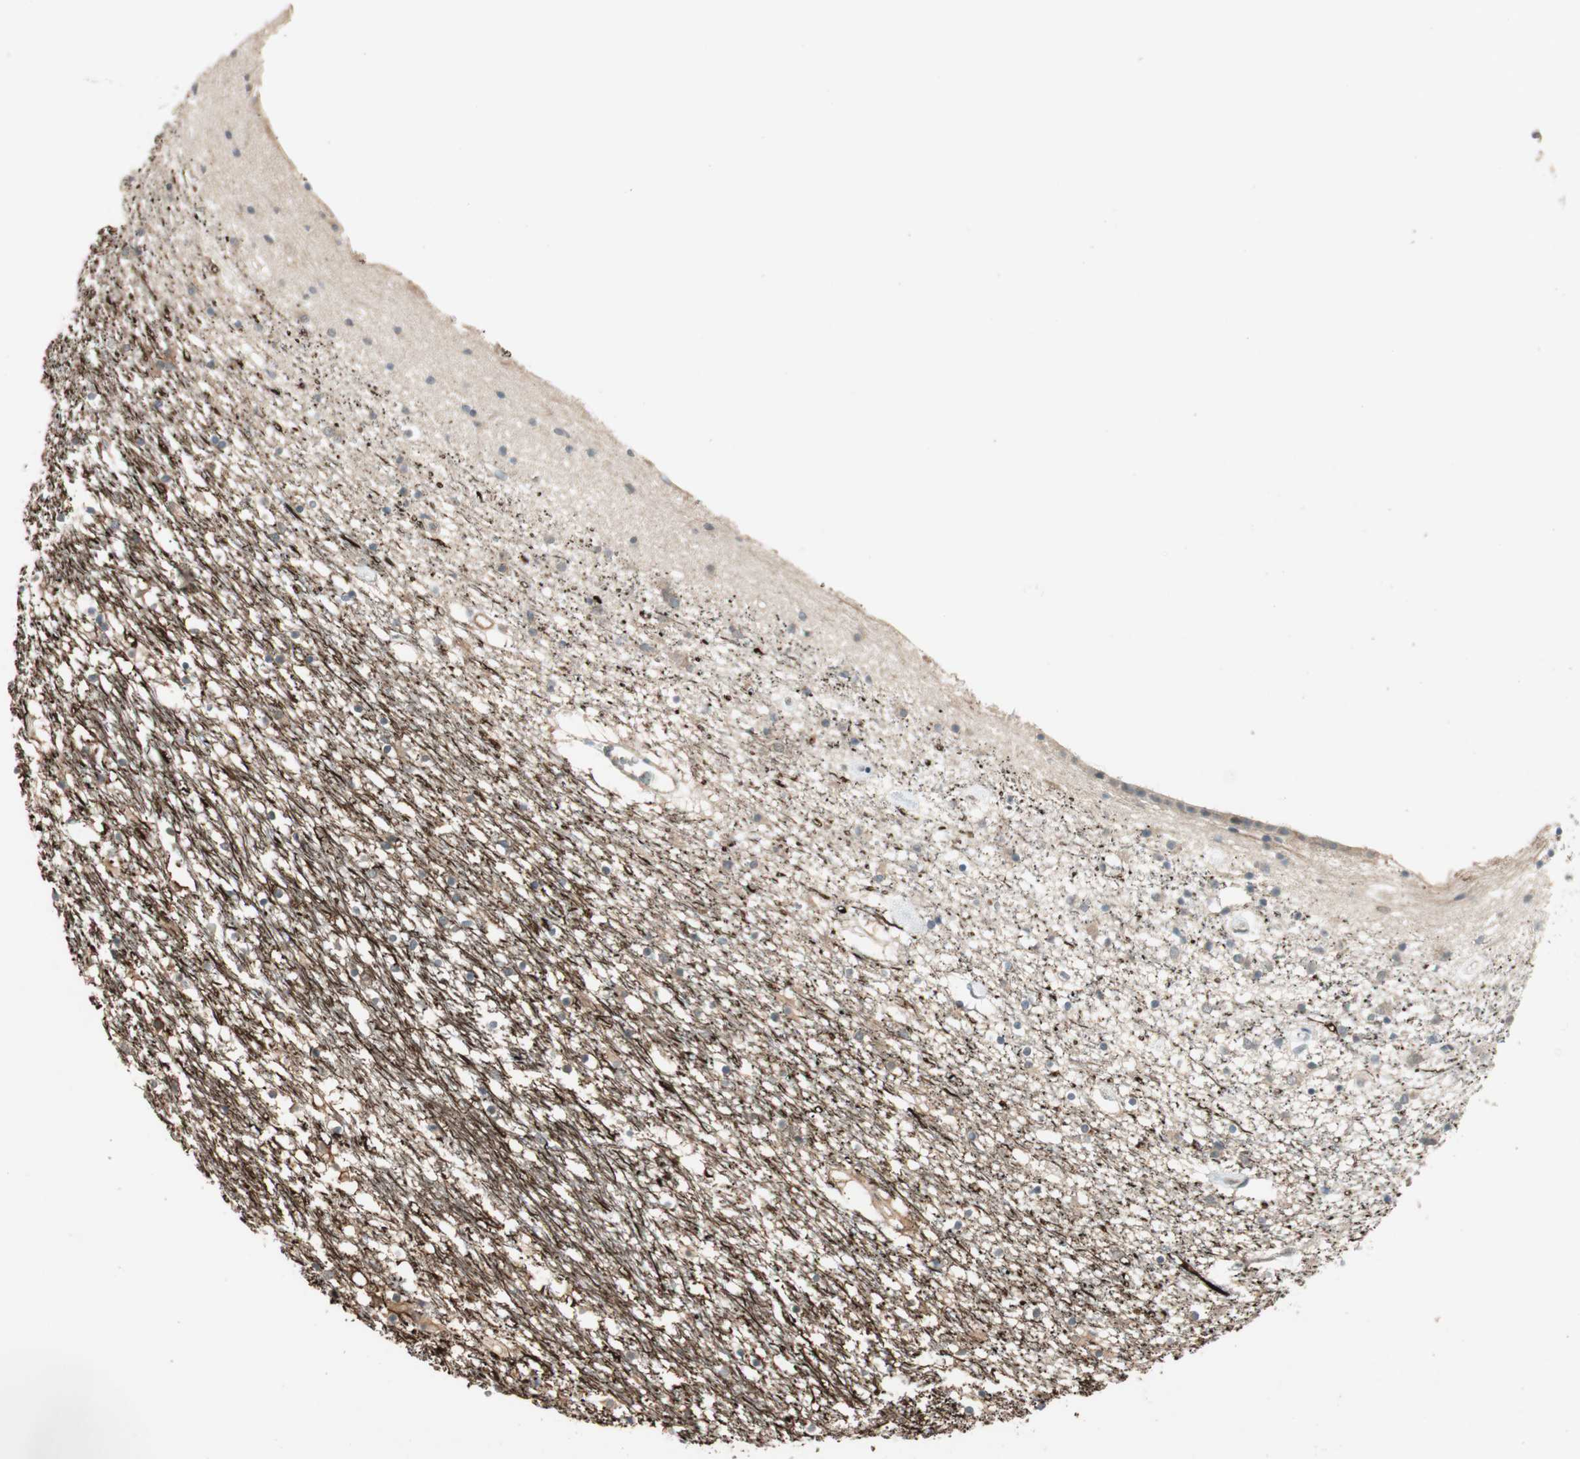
{"staining": {"intensity": "weak", "quantity": "<25%", "location": "cytoplasmic/membranous"}, "tissue": "caudate", "cell_type": "Glial cells", "image_type": "normal", "snomed": [{"axis": "morphology", "description": "Normal tissue, NOS"}, {"axis": "topography", "description": "Lateral ventricle wall"}], "caption": "The micrograph displays no significant positivity in glial cells of caudate. (DAB immunohistochemistry (IHC) visualized using brightfield microscopy, high magnification).", "gene": "NCLN", "patient": {"sex": "male", "age": 45}}